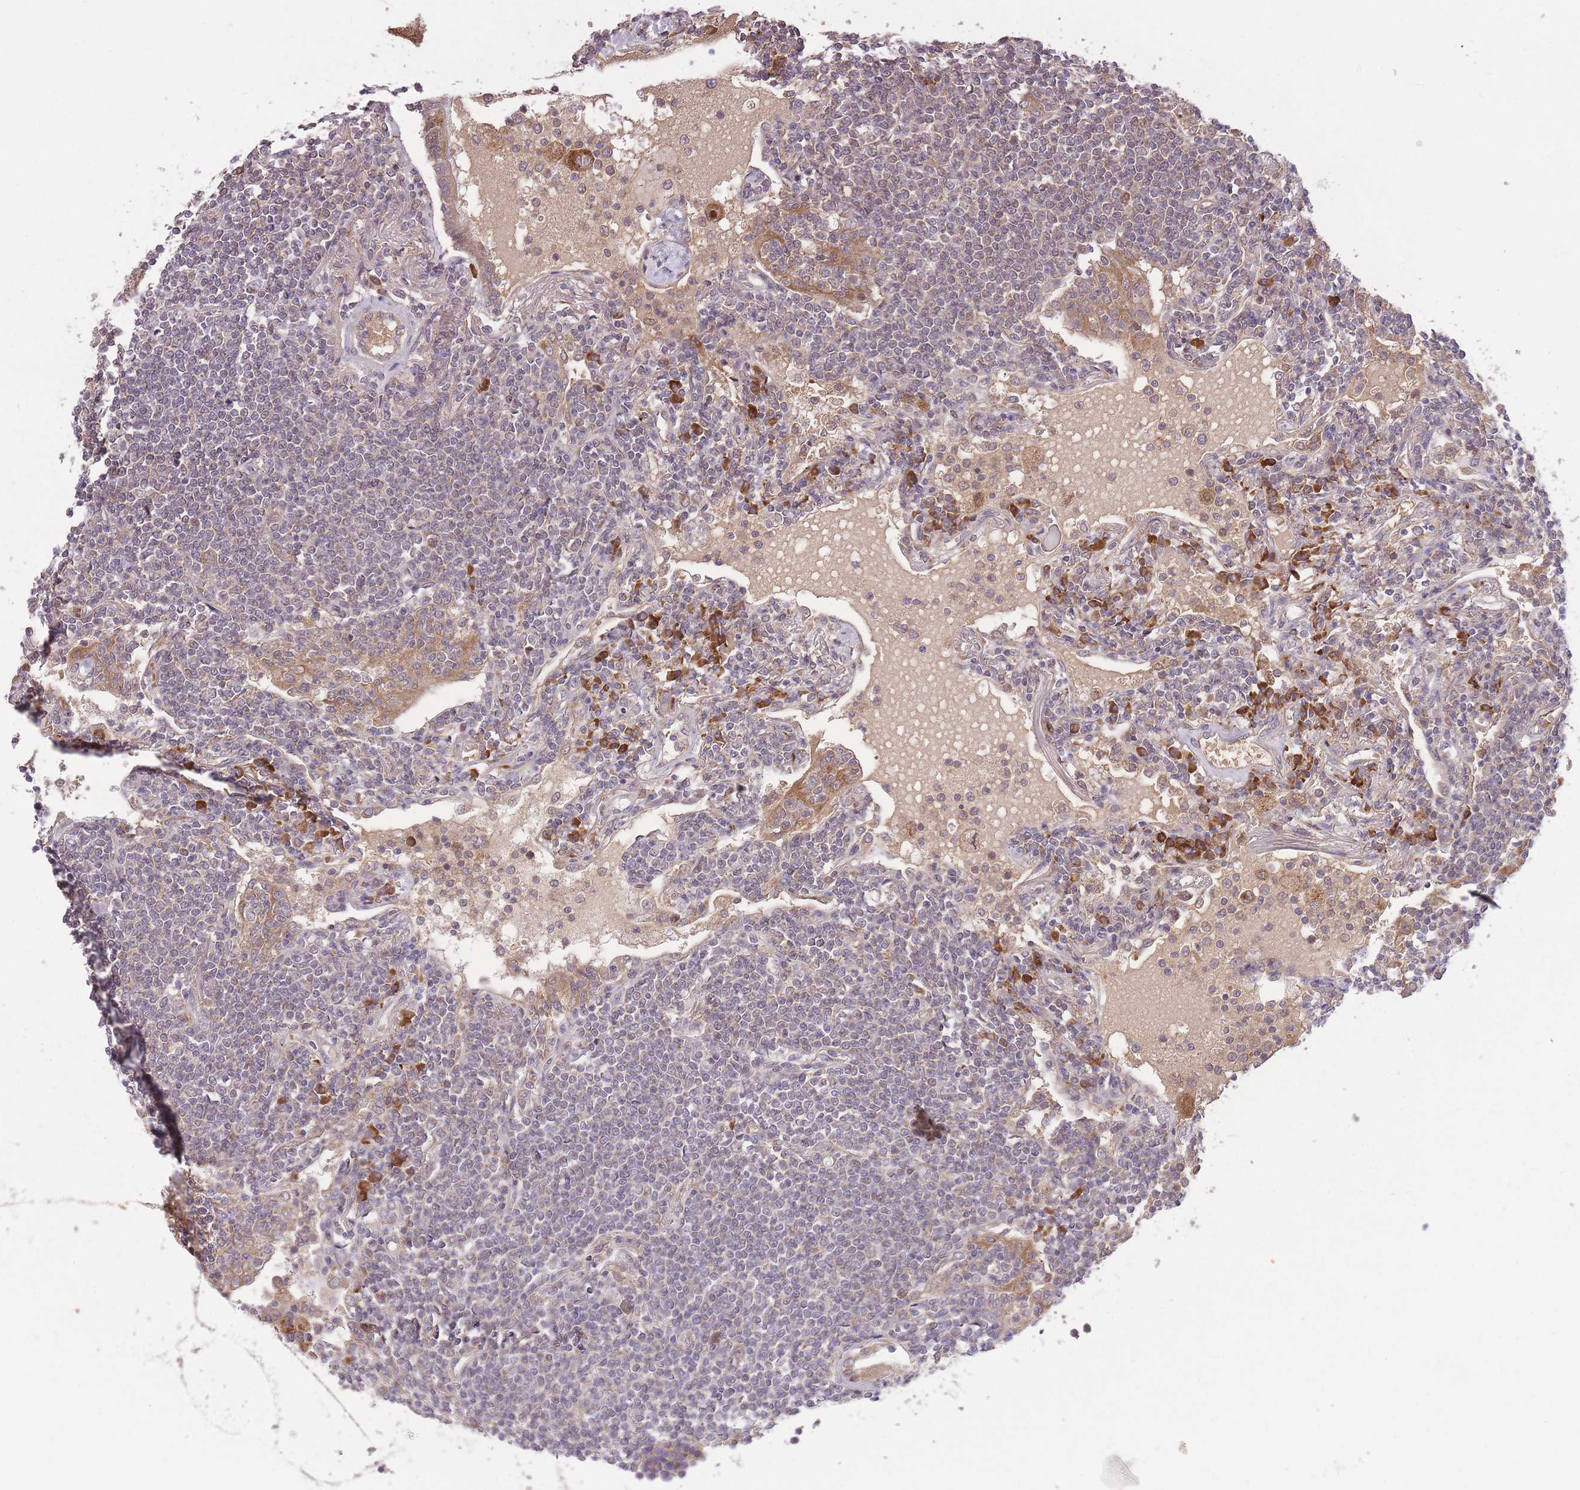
{"staining": {"intensity": "weak", "quantity": "25%-75%", "location": "cytoplasmic/membranous"}, "tissue": "lymphoma", "cell_type": "Tumor cells", "image_type": "cancer", "snomed": [{"axis": "morphology", "description": "Malignant lymphoma, non-Hodgkin's type, Low grade"}, {"axis": "topography", "description": "Lymph node"}], "caption": "Human lymphoma stained for a protein (brown) demonstrates weak cytoplasmic/membranous positive staining in approximately 25%-75% of tumor cells.", "gene": "POLR3F", "patient": {"sex": "female", "age": 67}}